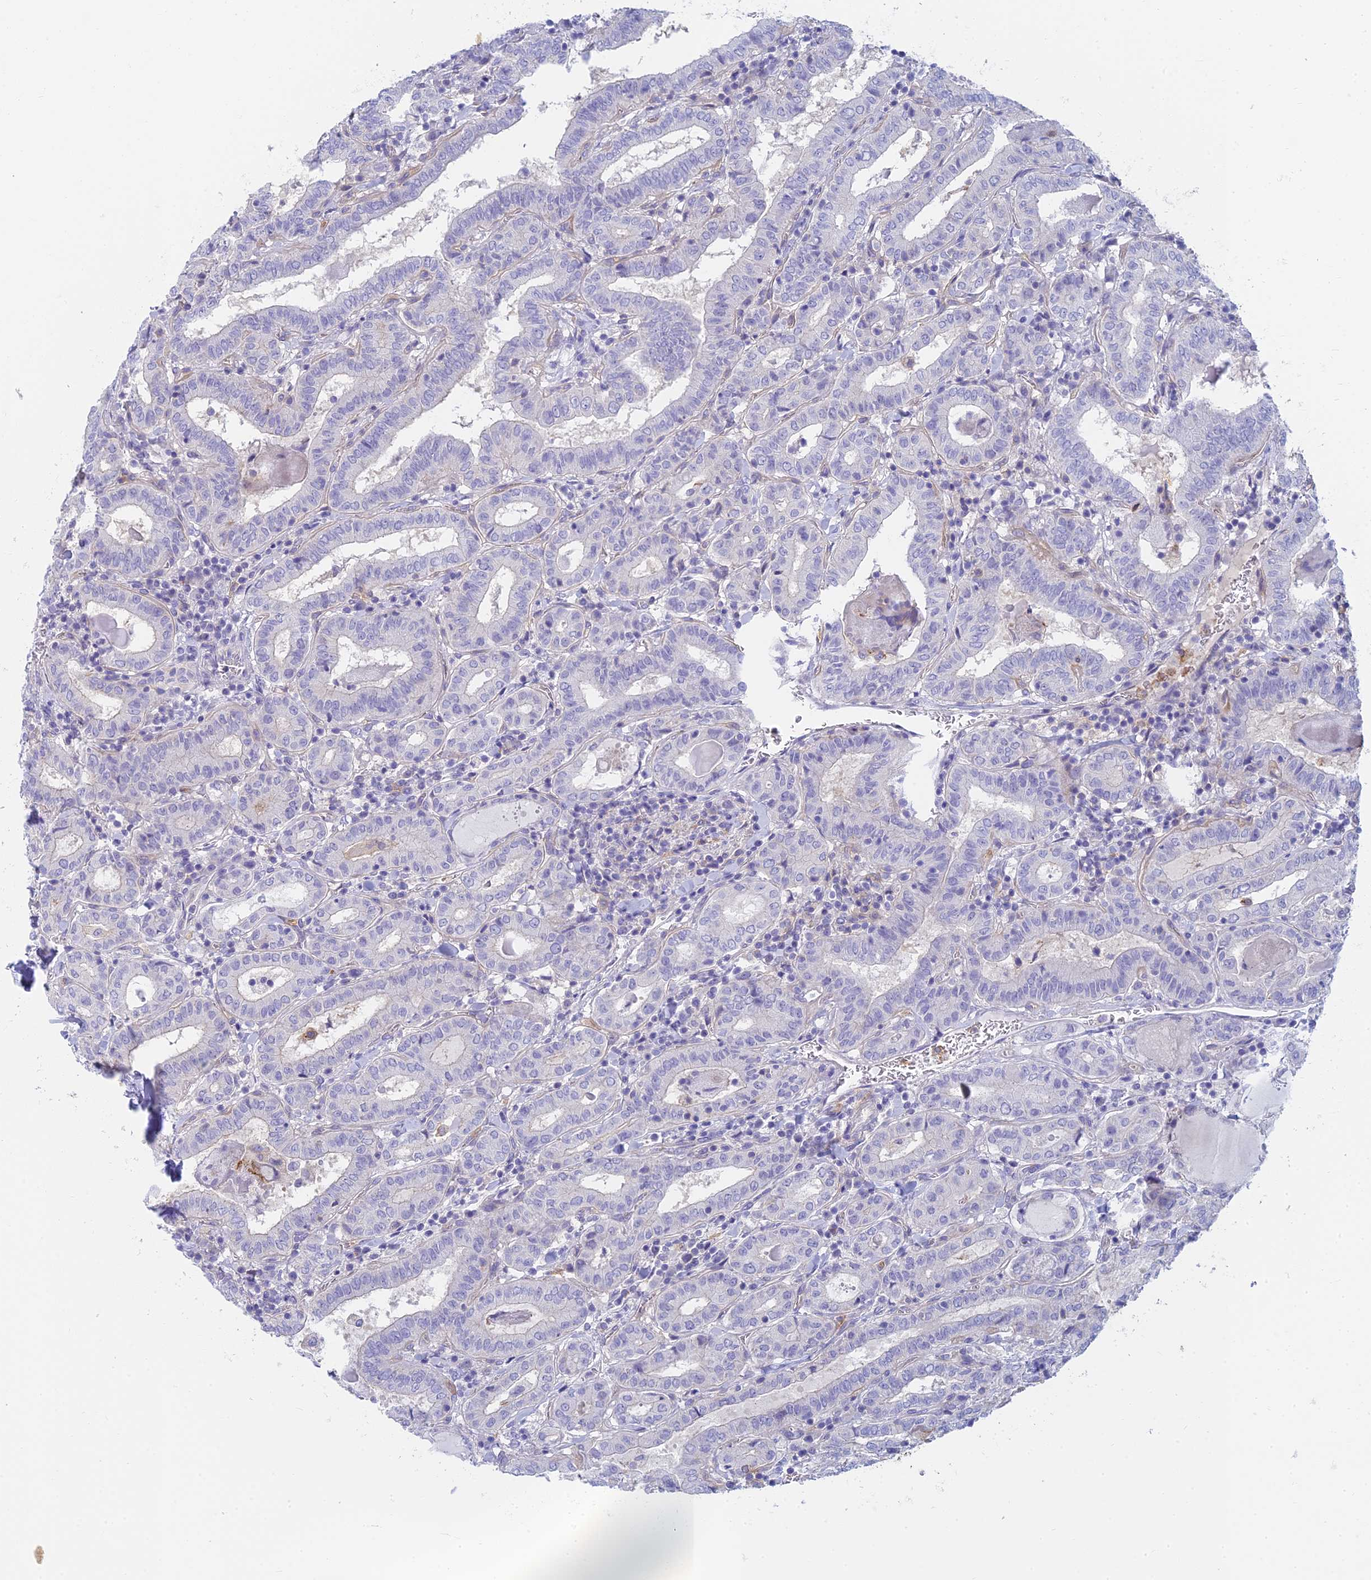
{"staining": {"intensity": "negative", "quantity": "none", "location": "none"}, "tissue": "thyroid cancer", "cell_type": "Tumor cells", "image_type": "cancer", "snomed": [{"axis": "morphology", "description": "Papillary adenocarcinoma, NOS"}, {"axis": "topography", "description": "Thyroid gland"}], "caption": "Immunohistochemistry (IHC) of human thyroid cancer (papillary adenocarcinoma) displays no positivity in tumor cells. (DAB (3,3'-diaminobenzidine) immunohistochemistry, high magnification).", "gene": "STRN4", "patient": {"sex": "female", "age": 72}}